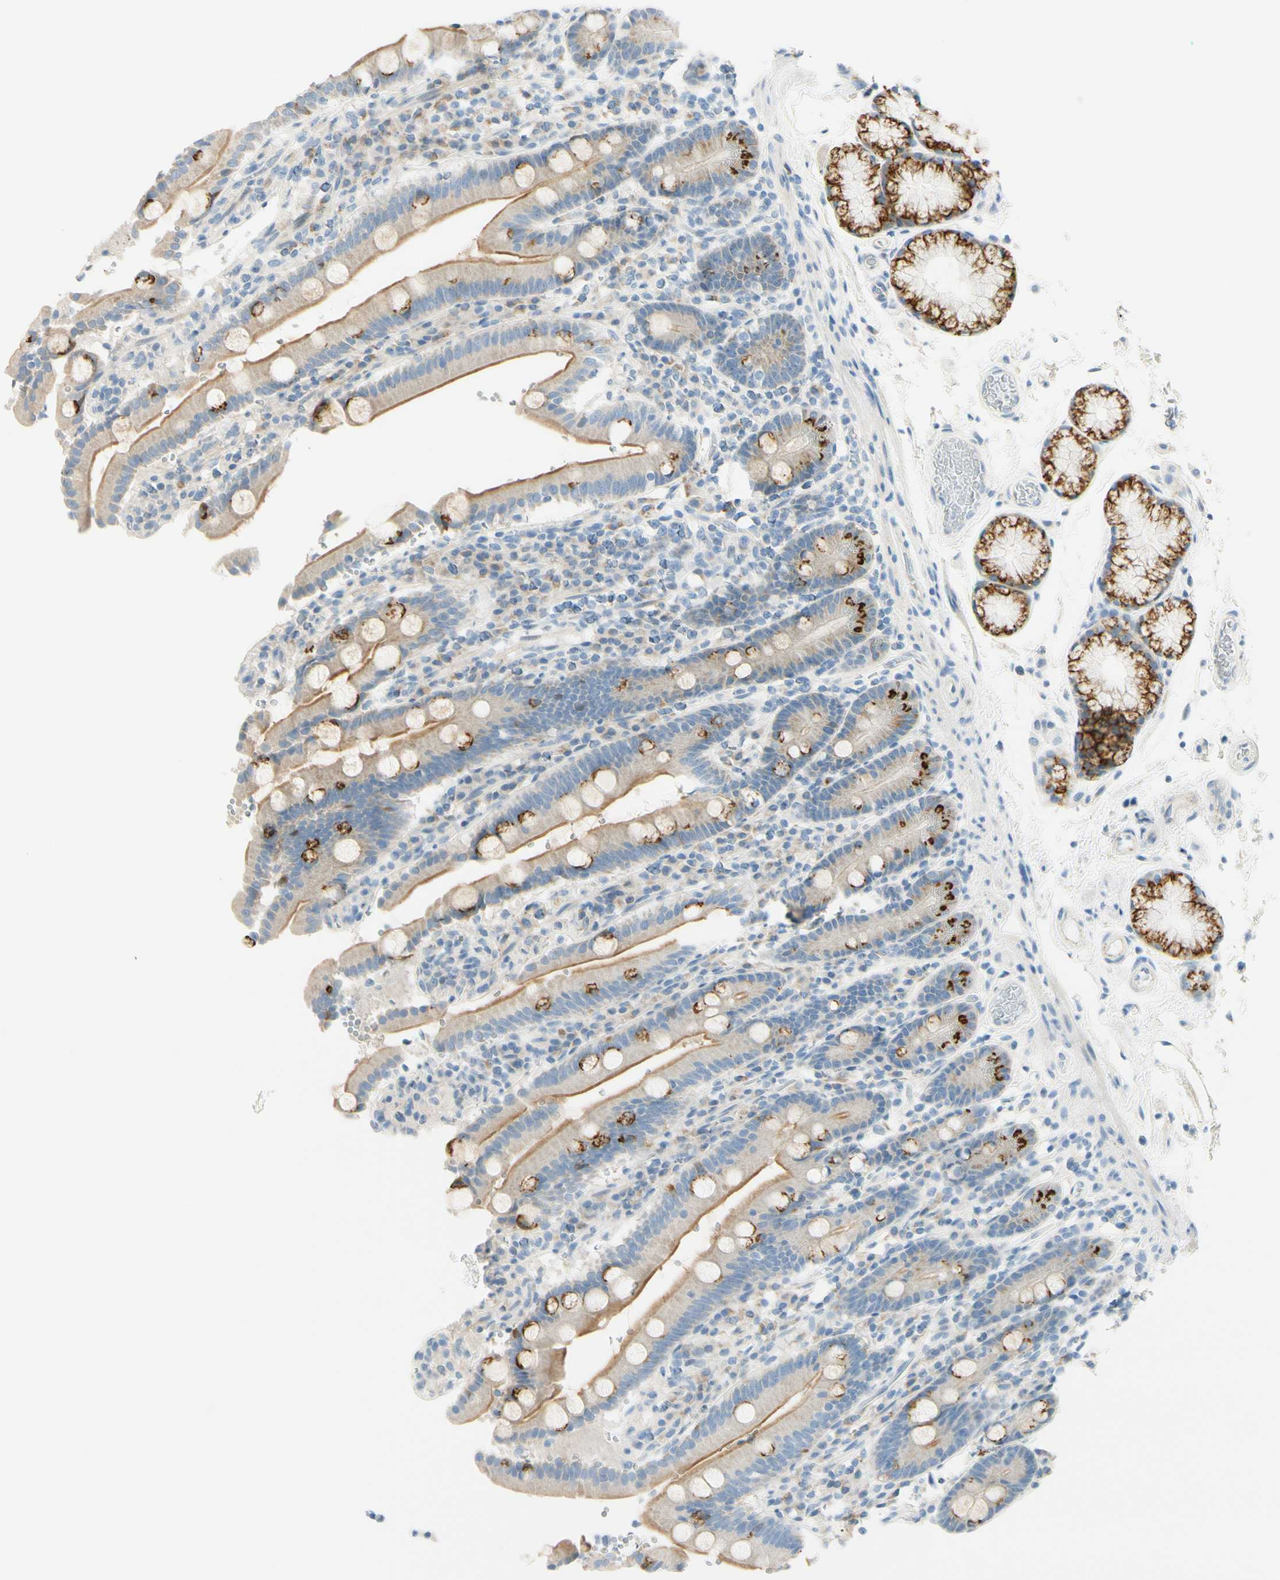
{"staining": {"intensity": "strong", "quantity": "<25%", "location": "cytoplasmic/membranous"}, "tissue": "duodenum", "cell_type": "Glandular cells", "image_type": "normal", "snomed": [{"axis": "morphology", "description": "Normal tissue, NOS"}, {"axis": "topography", "description": "Small intestine, NOS"}], "caption": "Glandular cells display medium levels of strong cytoplasmic/membranous staining in about <25% of cells in unremarkable duodenum. (Stains: DAB in brown, nuclei in blue, Microscopy: brightfield microscopy at high magnification).", "gene": "GALNT5", "patient": {"sex": "female", "age": 71}}